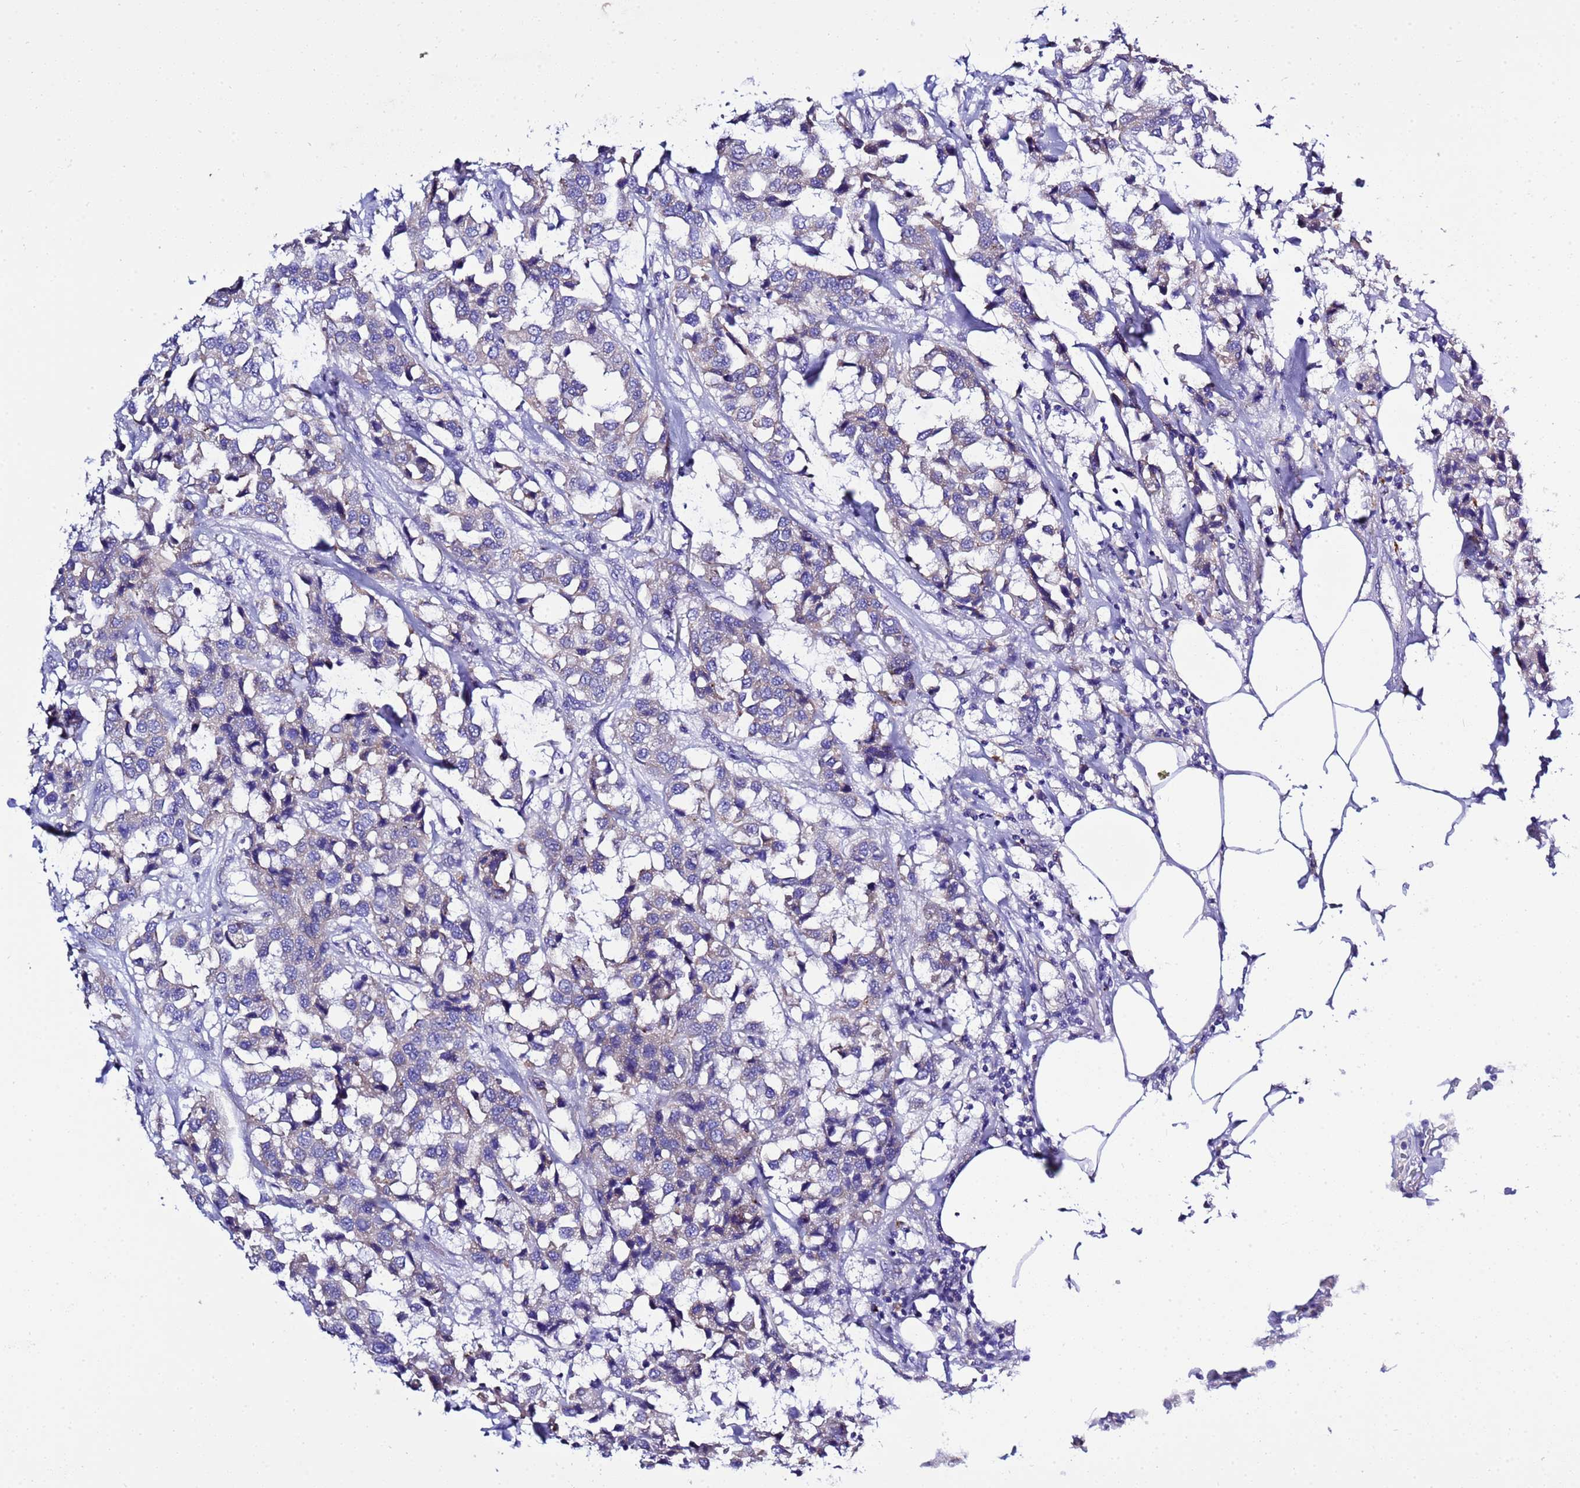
{"staining": {"intensity": "negative", "quantity": "none", "location": "none"}, "tissue": "breast cancer", "cell_type": "Tumor cells", "image_type": "cancer", "snomed": [{"axis": "morphology", "description": "Duct carcinoma"}, {"axis": "topography", "description": "Breast"}], "caption": "Immunohistochemistry histopathology image of breast invasive ductal carcinoma stained for a protein (brown), which demonstrates no positivity in tumor cells.", "gene": "KICS2", "patient": {"sex": "female", "age": 80}}